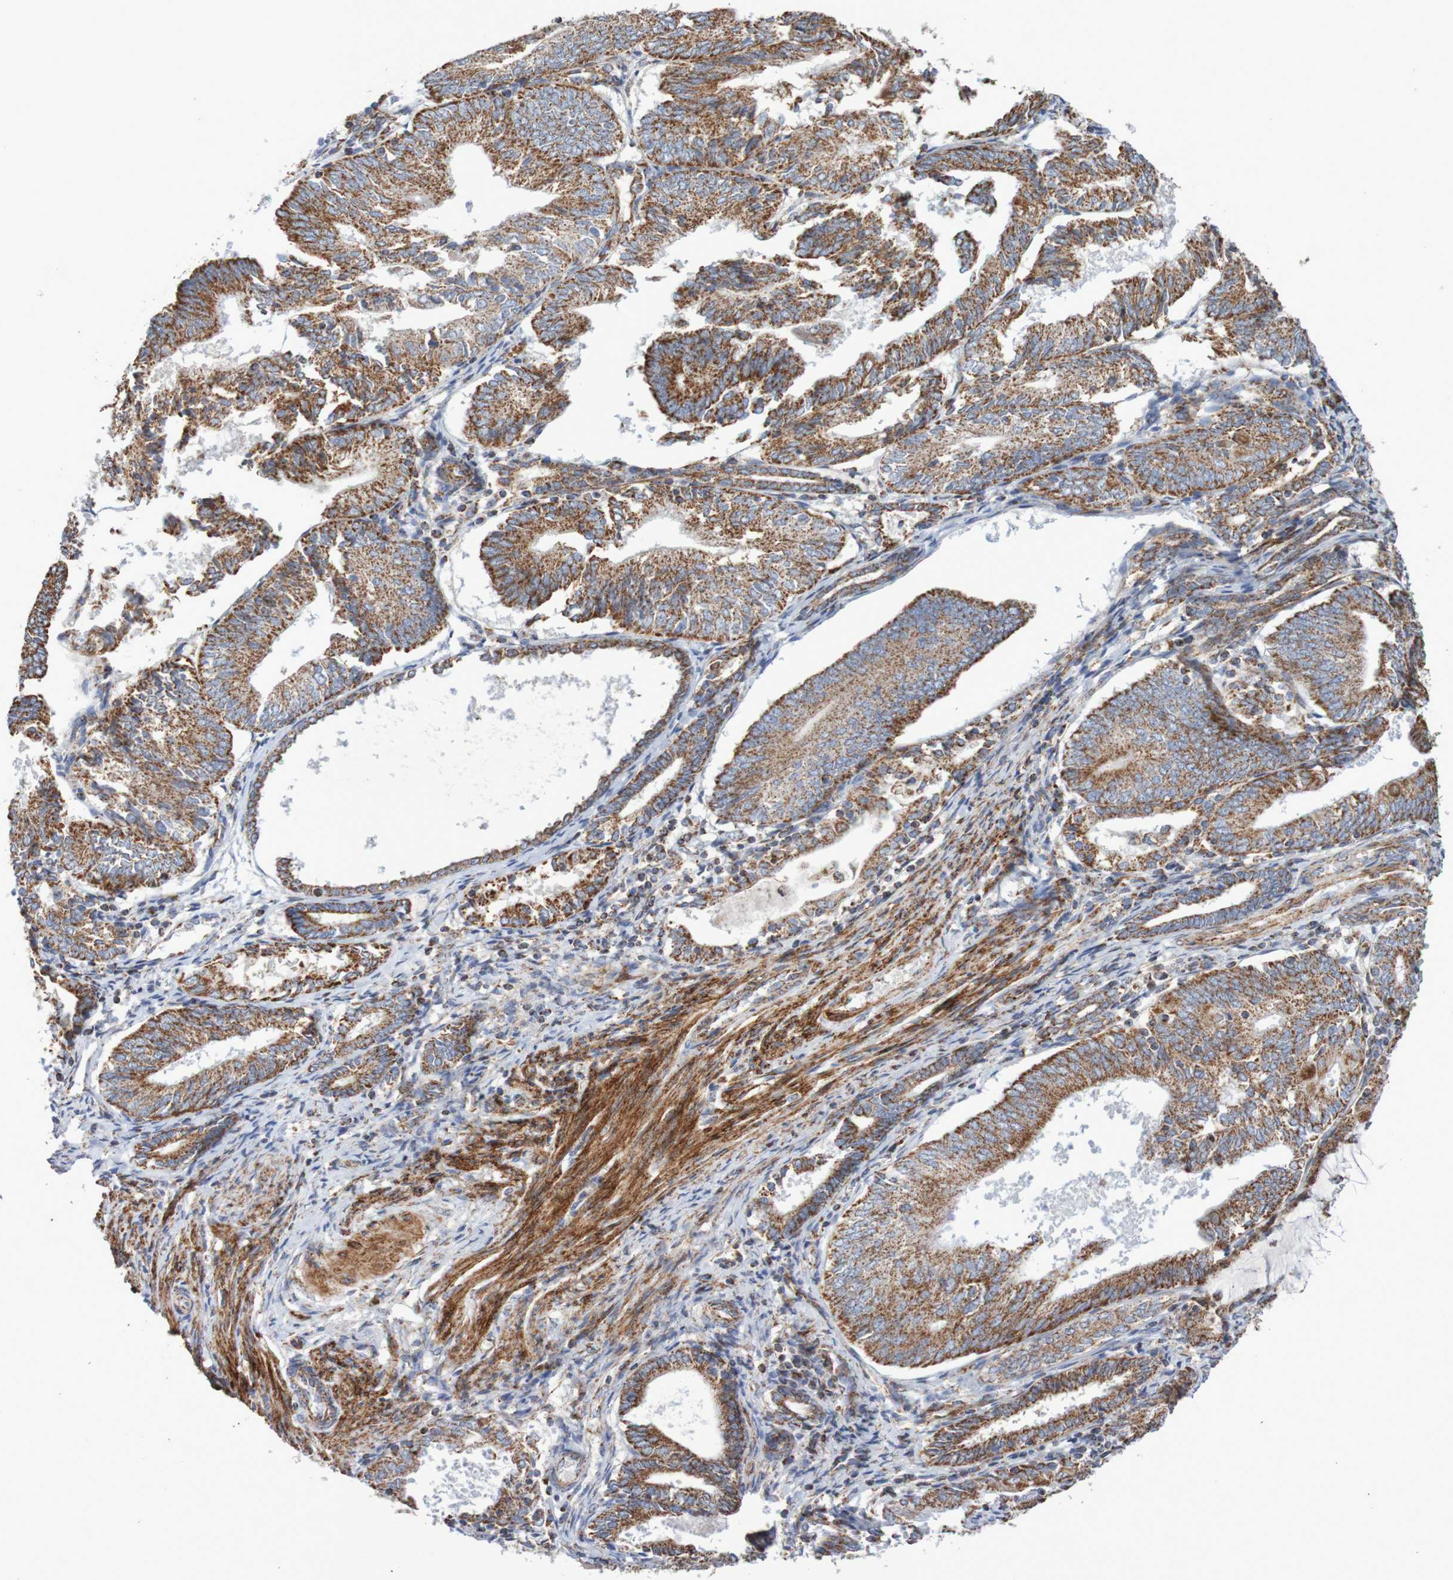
{"staining": {"intensity": "strong", "quantity": ">75%", "location": "cytoplasmic/membranous"}, "tissue": "endometrial cancer", "cell_type": "Tumor cells", "image_type": "cancer", "snomed": [{"axis": "morphology", "description": "Adenocarcinoma, NOS"}, {"axis": "topography", "description": "Endometrium"}], "caption": "Tumor cells display high levels of strong cytoplasmic/membranous staining in about >75% of cells in endometrial cancer.", "gene": "MMEL1", "patient": {"sex": "female", "age": 81}}